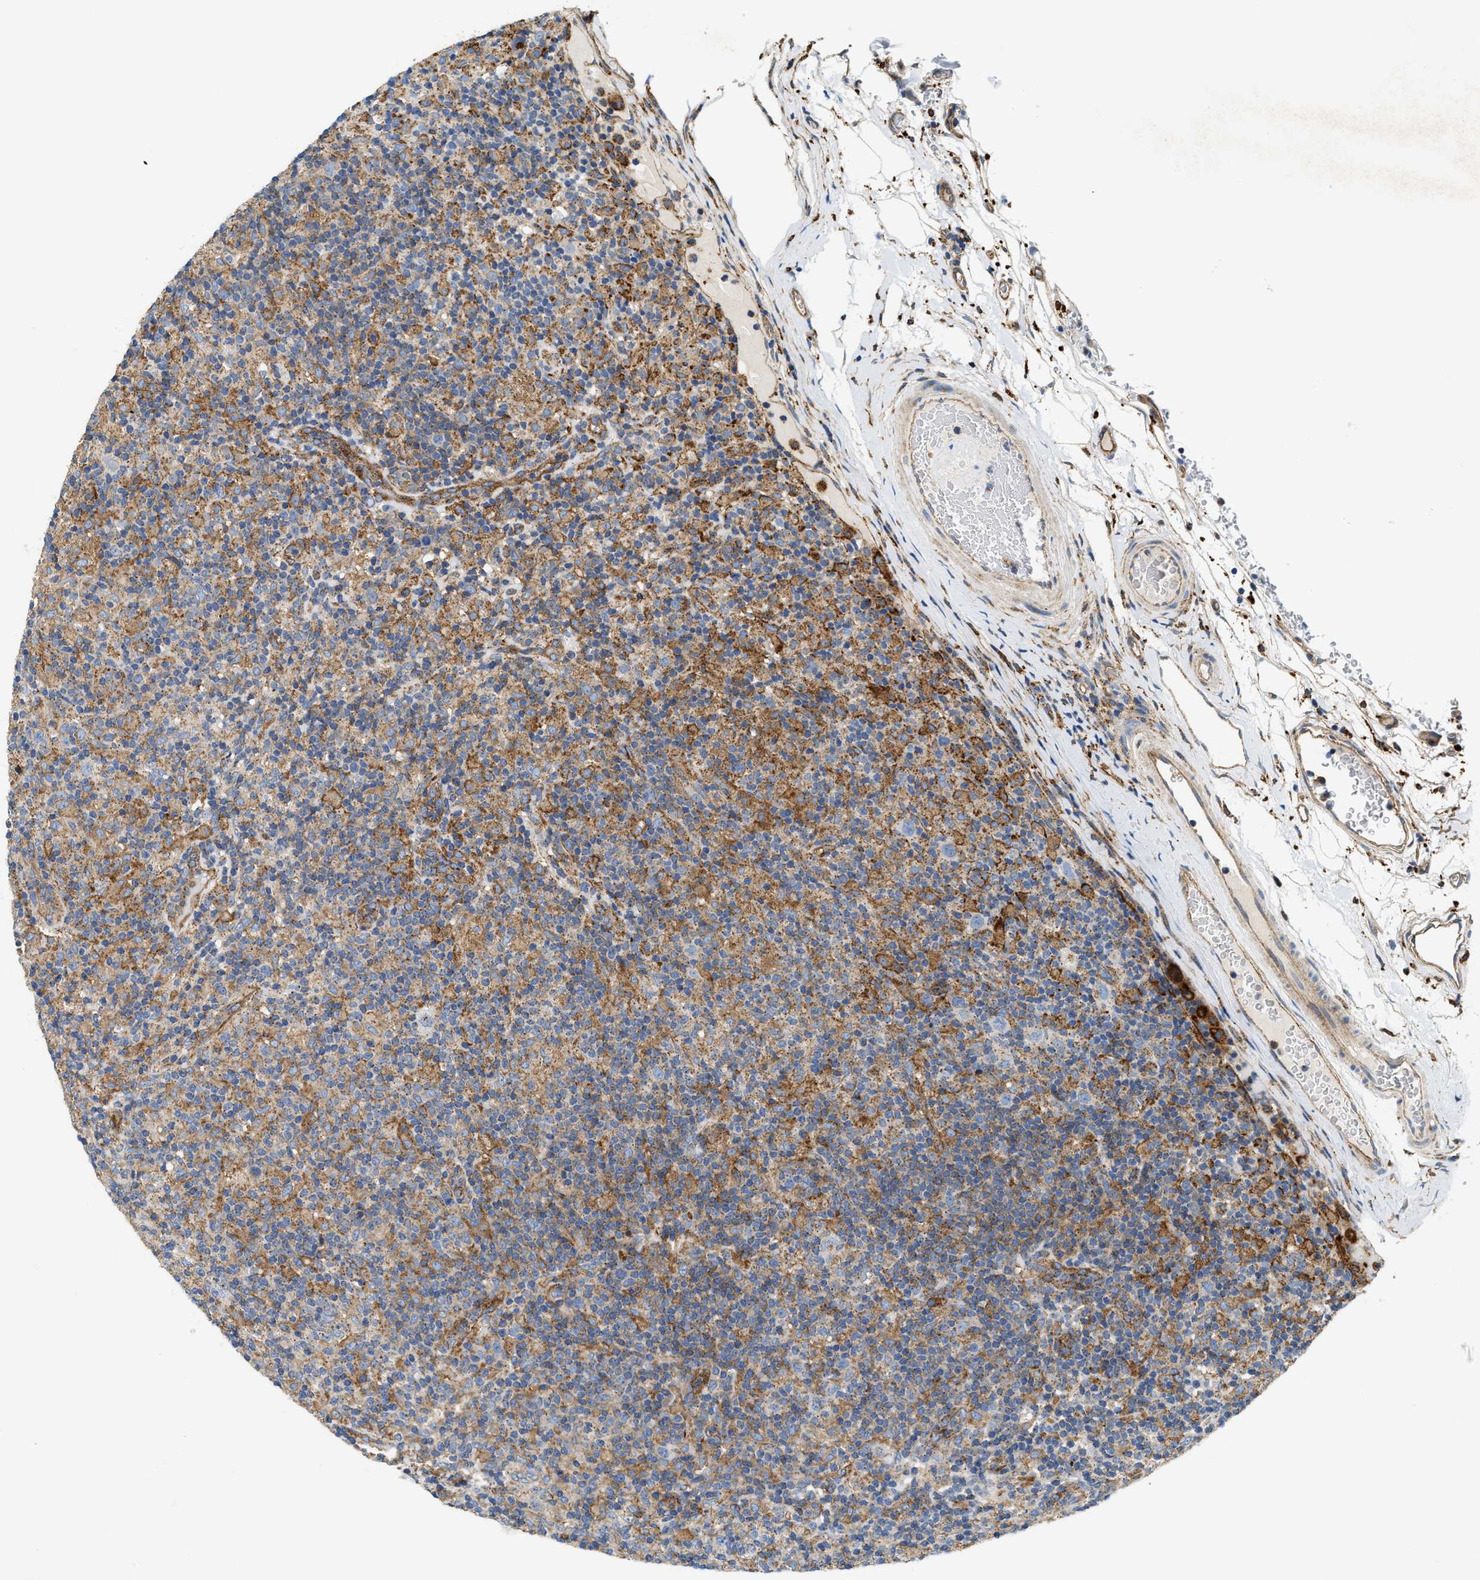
{"staining": {"intensity": "negative", "quantity": "none", "location": "none"}, "tissue": "lymphoma", "cell_type": "Tumor cells", "image_type": "cancer", "snomed": [{"axis": "morphology", "description": "Hodgkin's disease, NOS"}, {"axis": "topography", "description": "Lymph node"}], "caption": "Tumor cells are negative for brown protein staining in Hodgkin's disease. (Stains: DAB (3,3'-diaminobenzidine) IHC with hematoxylin counter stain, Microscopy: brightfield microscopy at high magnification).", "gene": "NSUN7", "patient": {"sex": "male", "age": 70}}